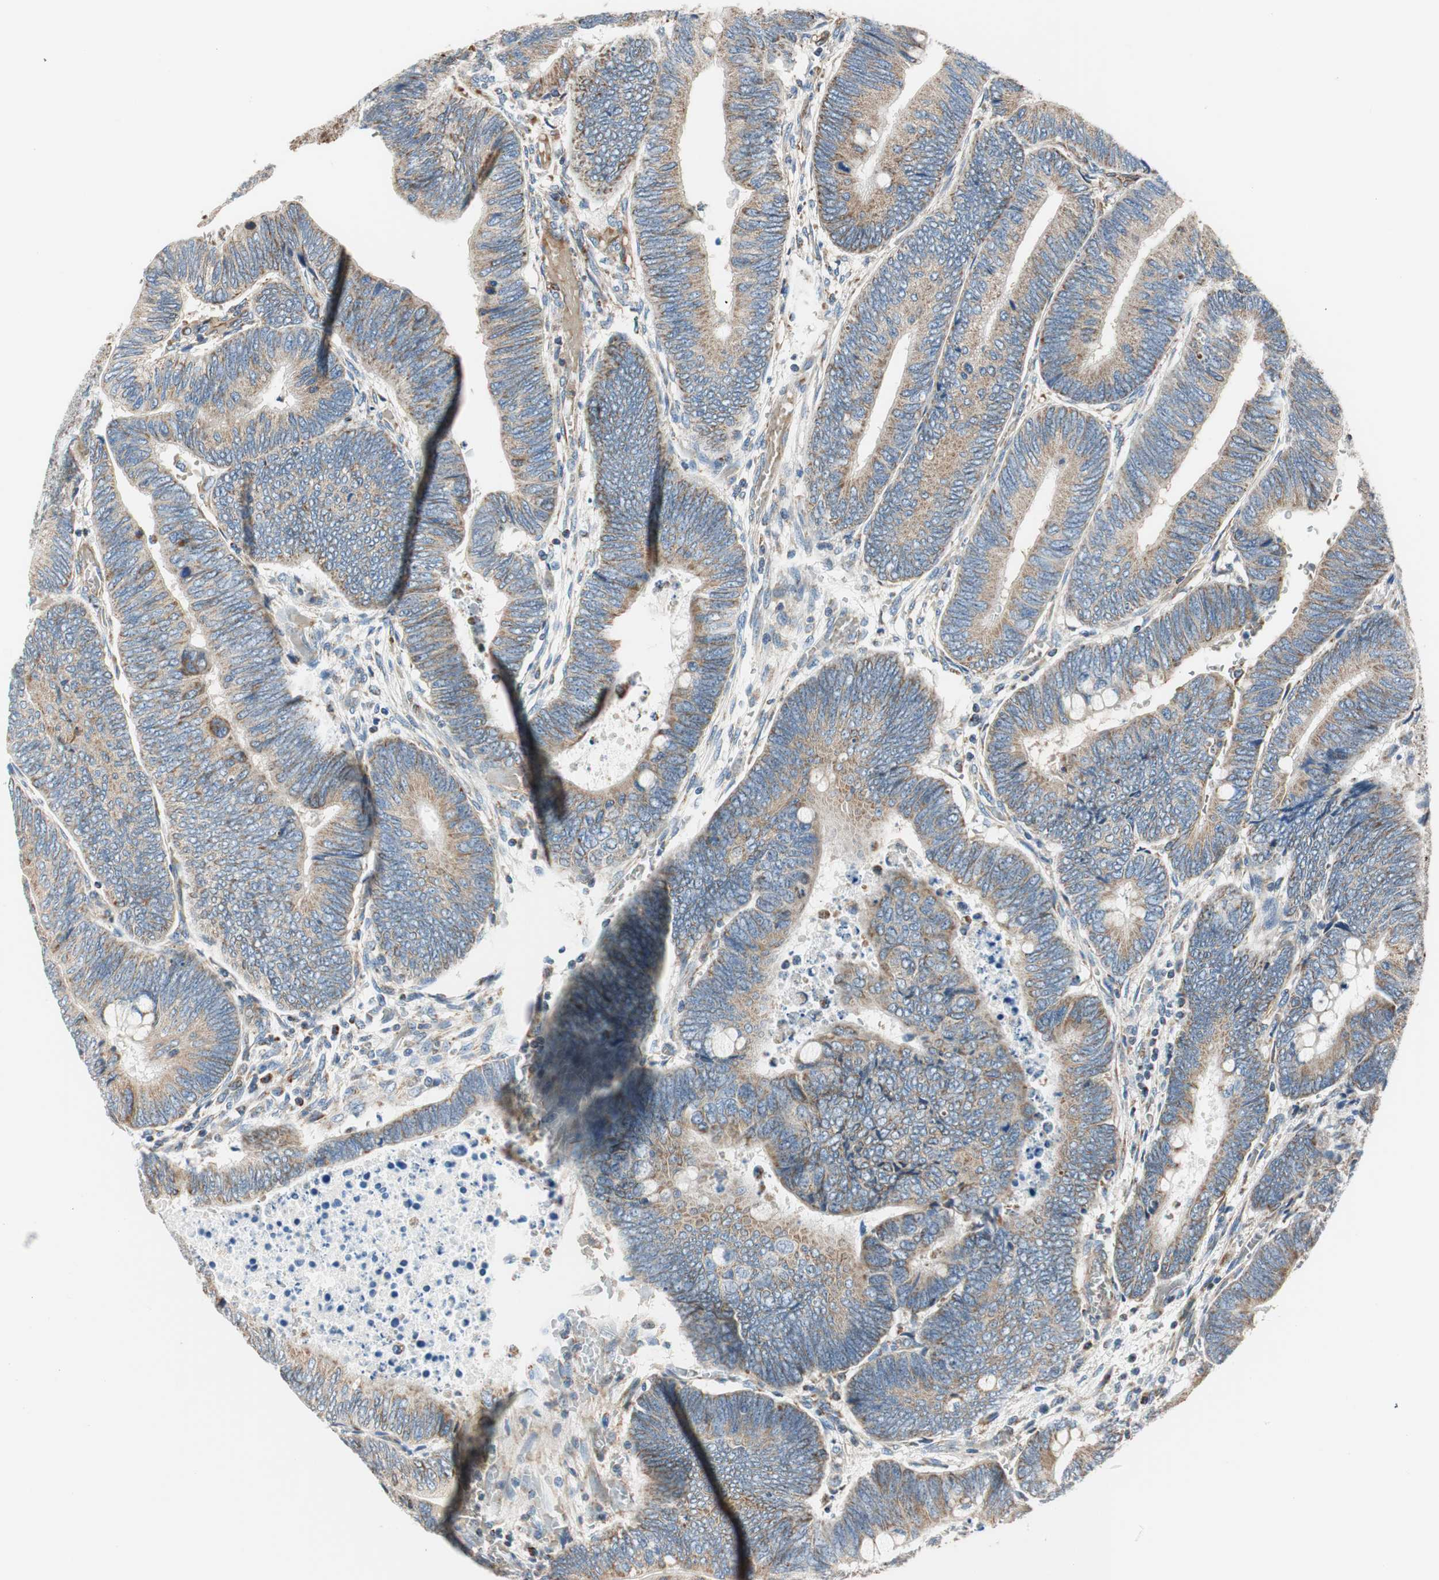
{"staining": {"intensity": "weak", "quantity": ">75%", "location": "cytoplasmic/membranous"}, "tissue": "colorectal cancer", "cell_type": "Tumor cells", "image_type": "cancer", "snomed": [{"axis": "morphology", "description": "Normal tissue, NOS"}, {"axis": "morphology", "description": "Adenocarcinoma, NOS"}, {"axis": "topography", "description": "Rectum"}, {"axis": "topography", "description": "Peripheral nerve tissue"}], "caption": "Weak cytoplasmic/membranous protein staining is appreciated in about >75% of tumor cells in colorectal cancer (adenocarcinoma).", "gene": "RORB", "patient": {"sex": "male", "age": 92}}